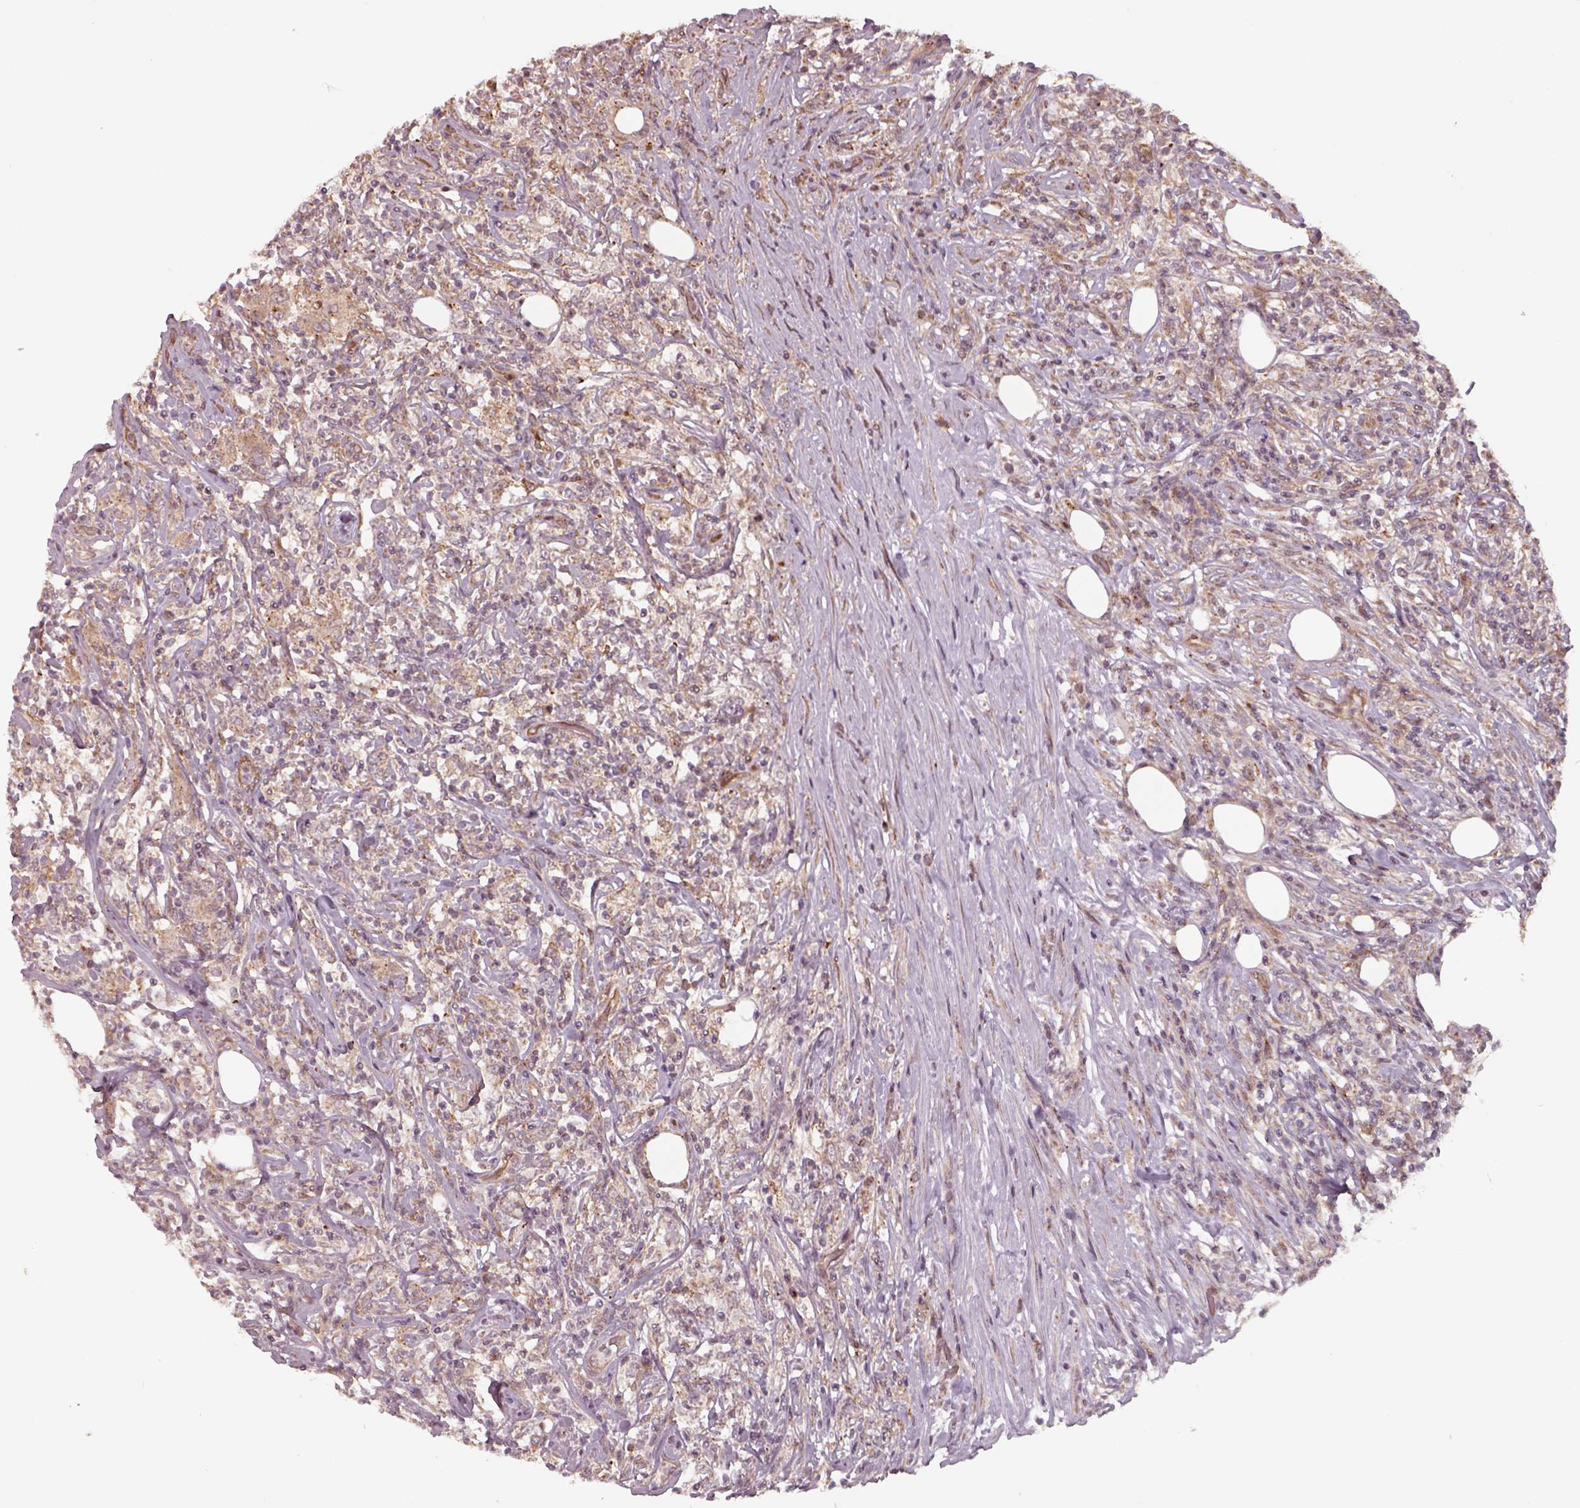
{"staining": {"intensity": "weak", "quantity": "<25%", "location": "cytoplasmic/membranous"}, "tissue": "lymphoma", "cell_type": "Tumor cells", "image_type": "cancer", "snomed": [{"axis": "morphology", "description": "Malignant lymphoma, non-Hodgkin's type, High grade"}, {"axis": "topography", "description": "Lymph node"}], "caption": "This image is of malignant lymphoma, non-Hodgkin's type (high-grade) stained with IHC to label a protein in brown with the nuclei are counter-stained blue. There is no positivity in tumor cells.", "gene": "CHMP3", "patient": {"sex": "female", "age": 84}}